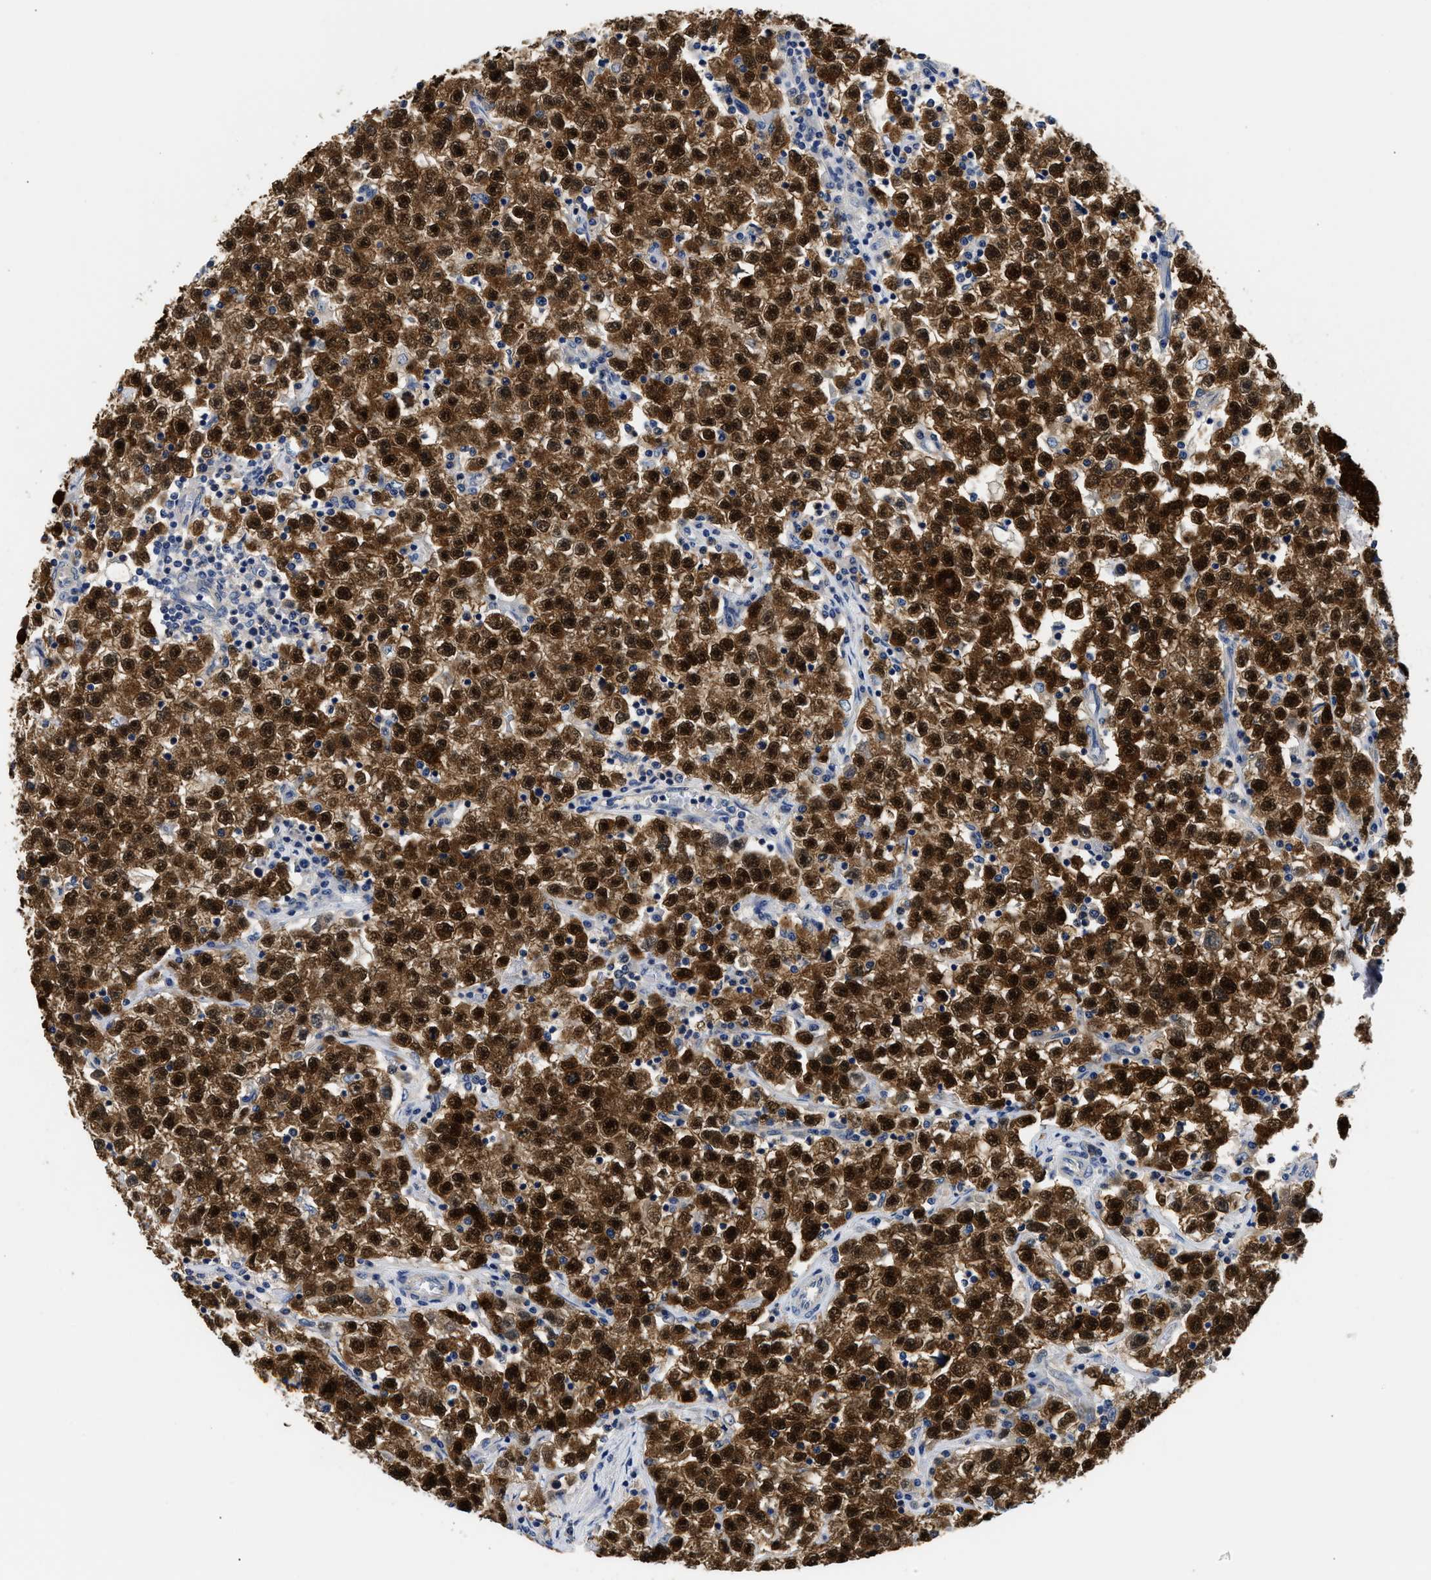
{"staining": {"intensity": "strong", "quantity": ">75%", "location": "cytoplasmic/membranous,nuclear"}, "tissue": "testis cancer", "cell_type": "Tumor cells", "image_type": "cancer", "snomed": [{"axis": "morphology", "description": "Seminoma, NOS"}, {"axis": "topography", "description": "Testis"}], "caption": "Testis cancer (seminoma) stained with a protein marker displays strong staining in tumor cells.", "gene": "XPO5", "patient": {"sex": "male", "age": 22}}